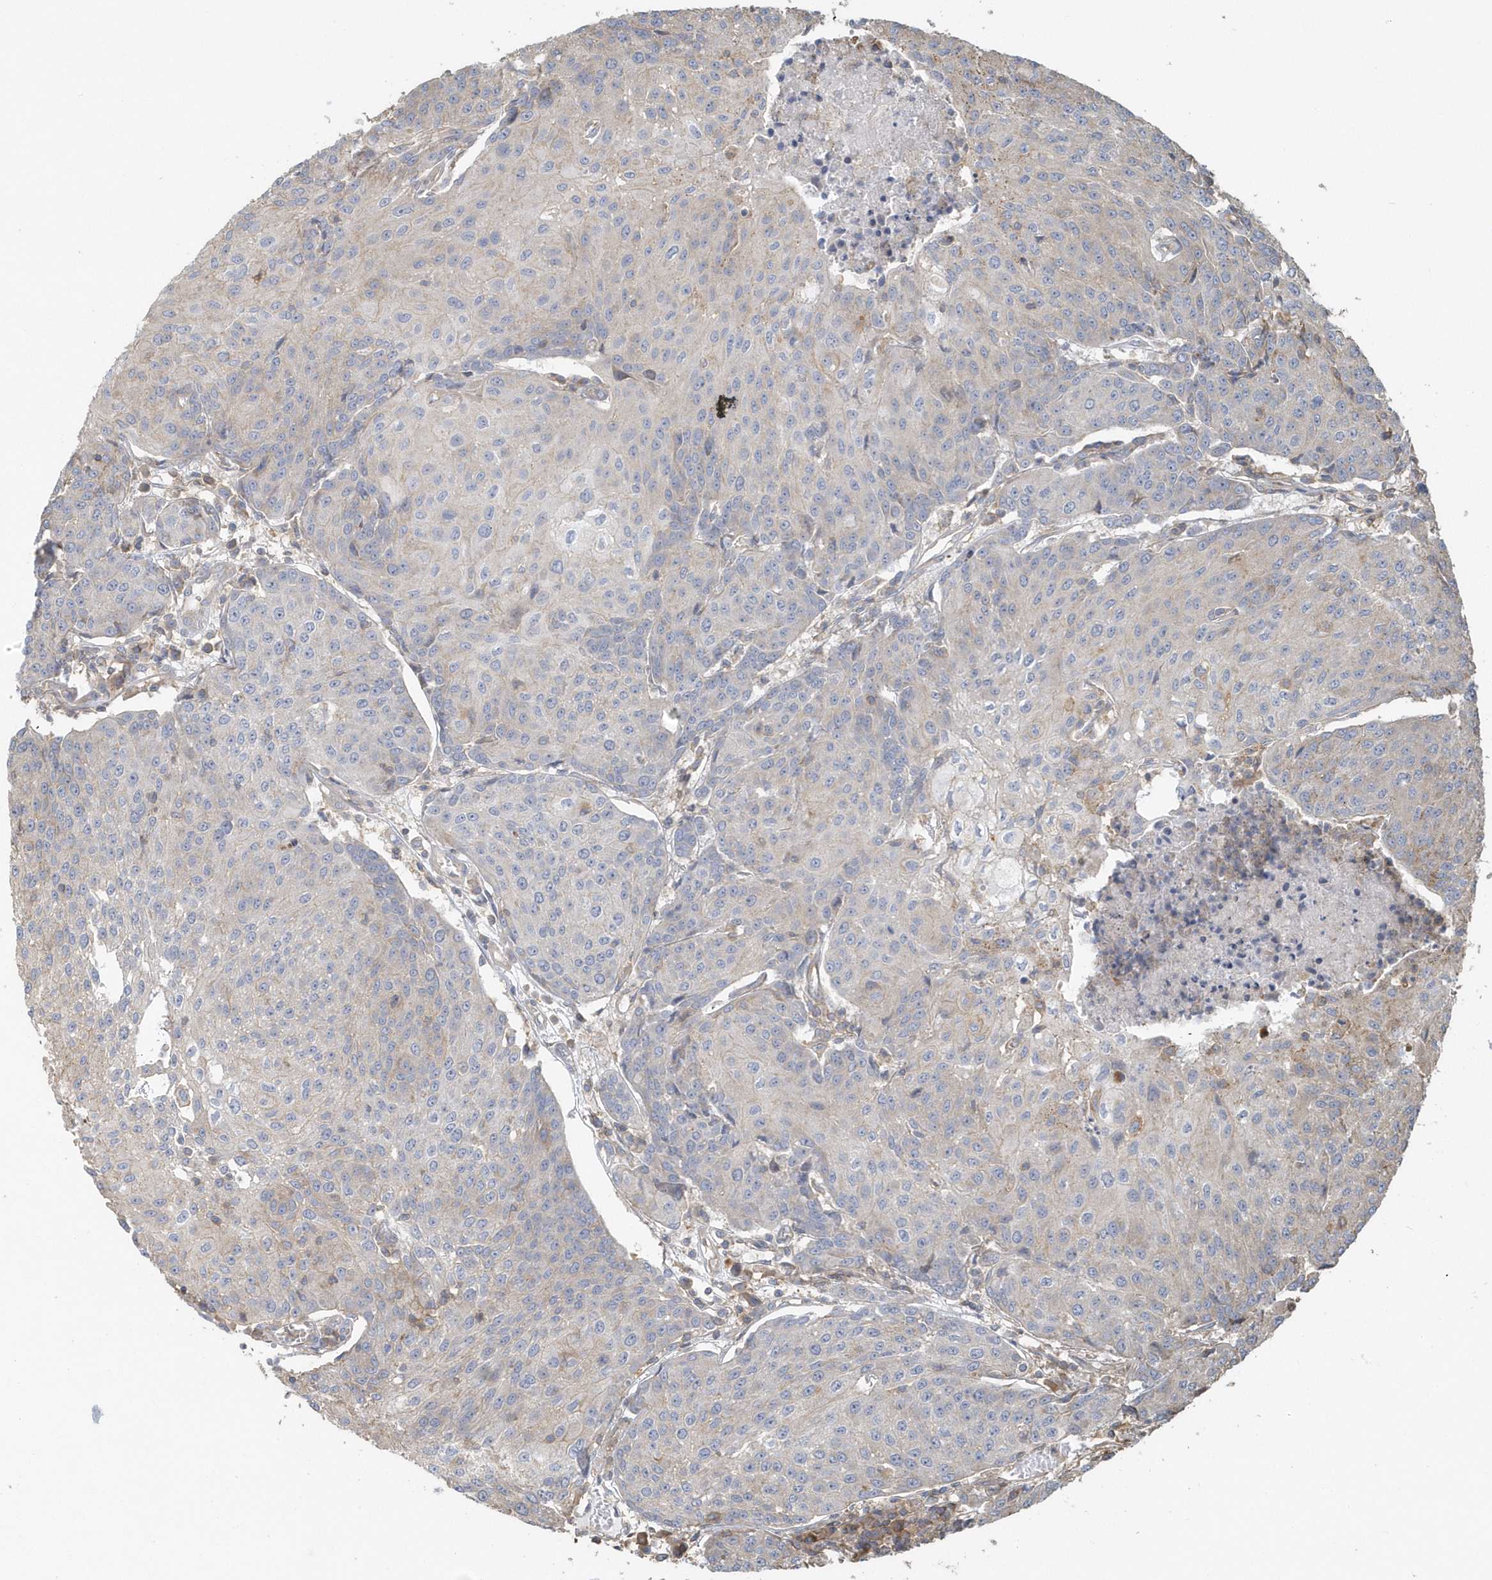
{"staining": {"intensity": "weak", "quantity": "<25%", "location": "cytoplasmic/membranous"}, "tissue": "urothelial cancer", "cell_type": "Tumor cells", "image_type": "cancer", "snomed": [{"axis": "morphology", "description": "Urothelial carcinoma, High grade"}, {"axis": "topography", "description": "Urinary bladder"}], "caption": "Immunohistochemistry image of neoplastic tissue: human urothelial carcinoma (high-grade) stained with DAB (3,3'-diaminobenzidine) reveals no significant protein staining in tumor cells.", "gene": "TRAIP", "patient": {"sex": "female", "age": 85}}